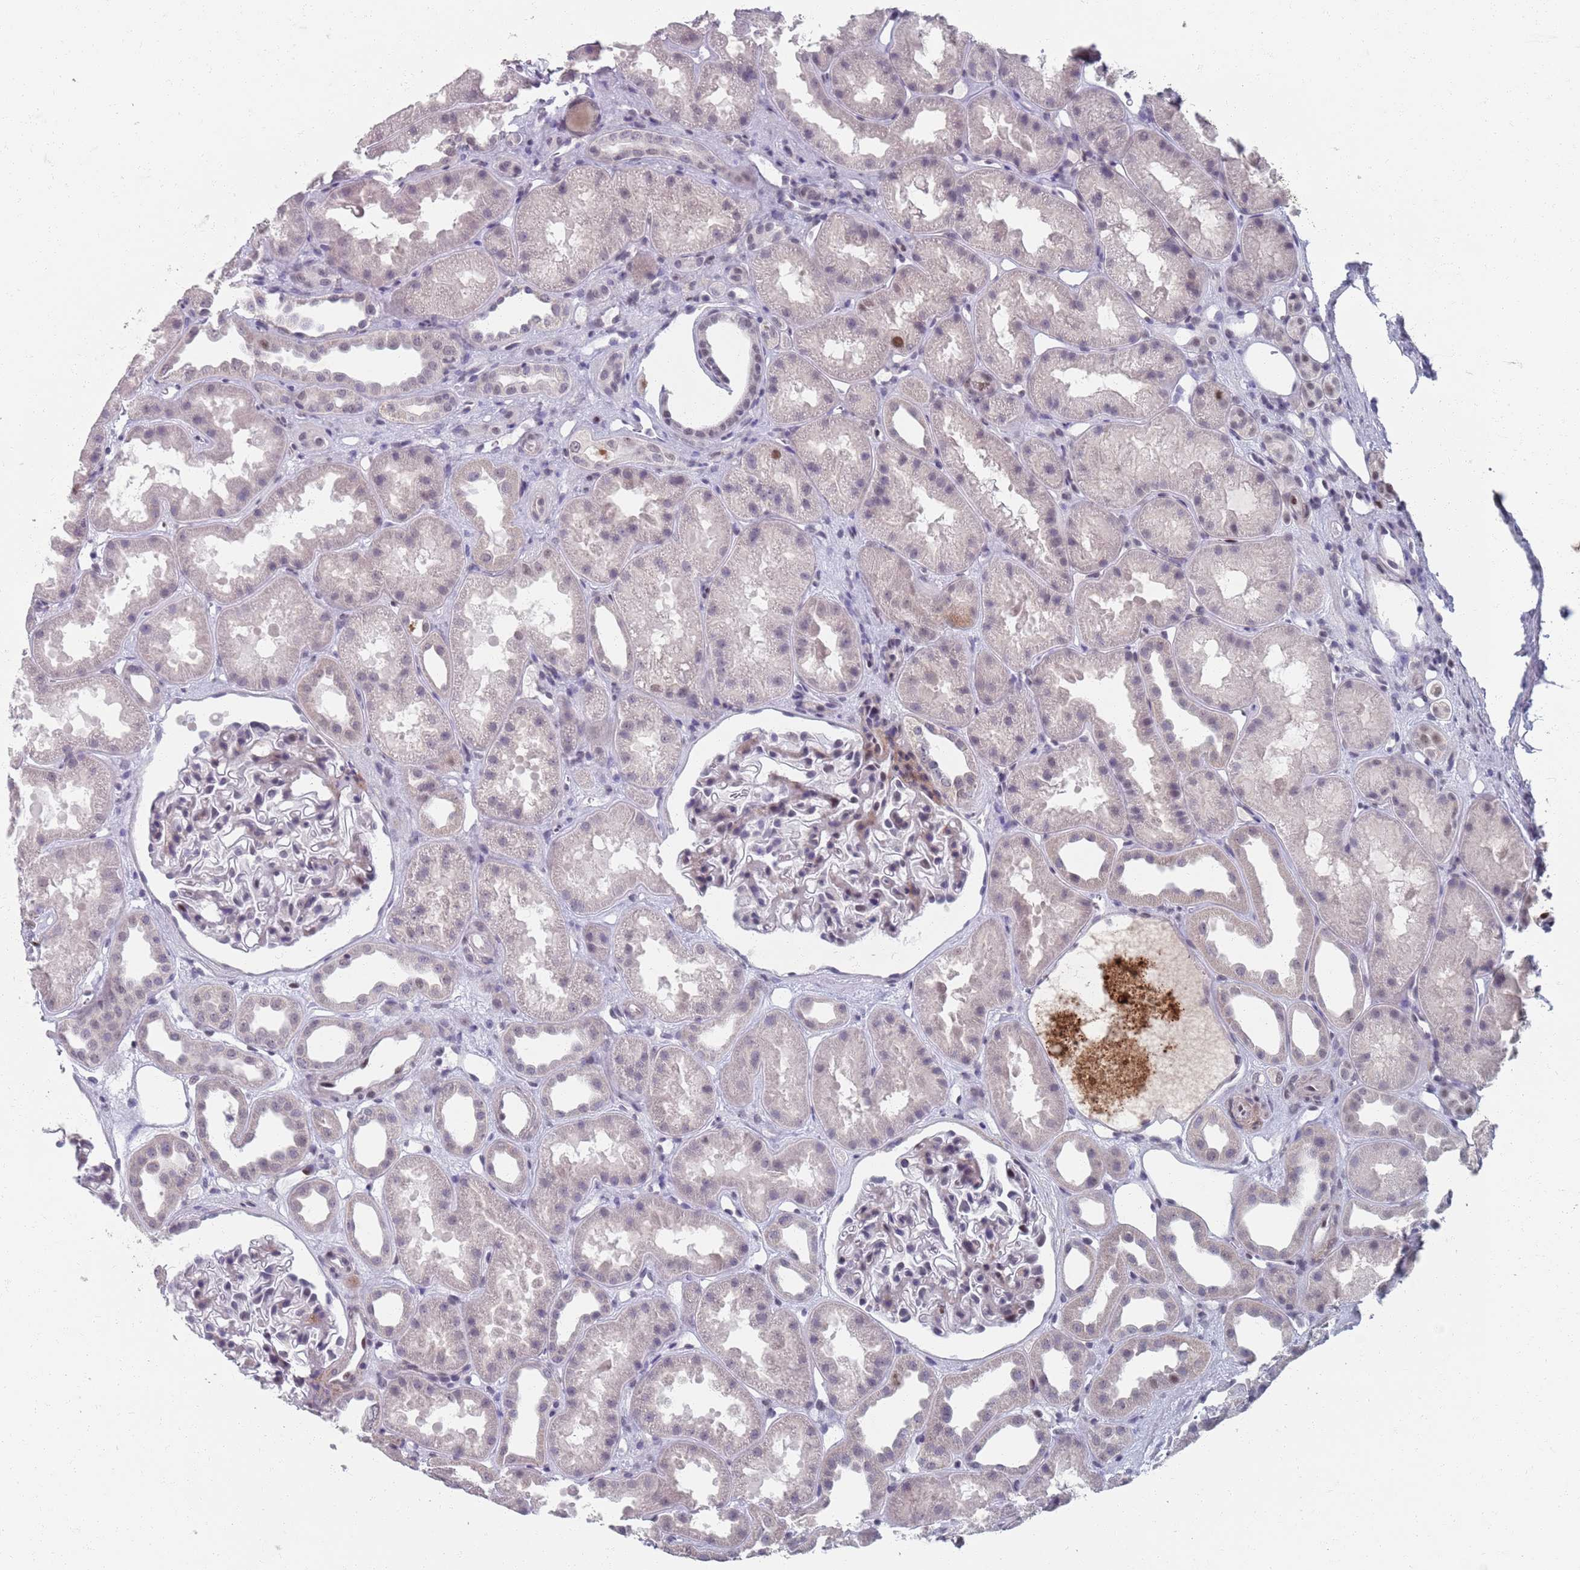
{"staining": {"intensity": "weak", "quantity": "<25%", "location": "cytoplasmic/membranous"}, "tissue": "kidney", "cell_type": "Cells in glomeruli", "image_type": "normal", "snomed": [{"axis": "morphology", "description": "Normal tissue, NOS"}, {"axis": "topography", "description": "Kidney"}], "caption": "Protein analysis of normal kidney shows no significant expression in cells in glomeruli. (Stains: DAB IHC with hematoxylin counter stain, Microscopy: brightfield microscopy at high magnification).", "gene": "SAMD1", "patient": {"sex": "male", "age": 61}}